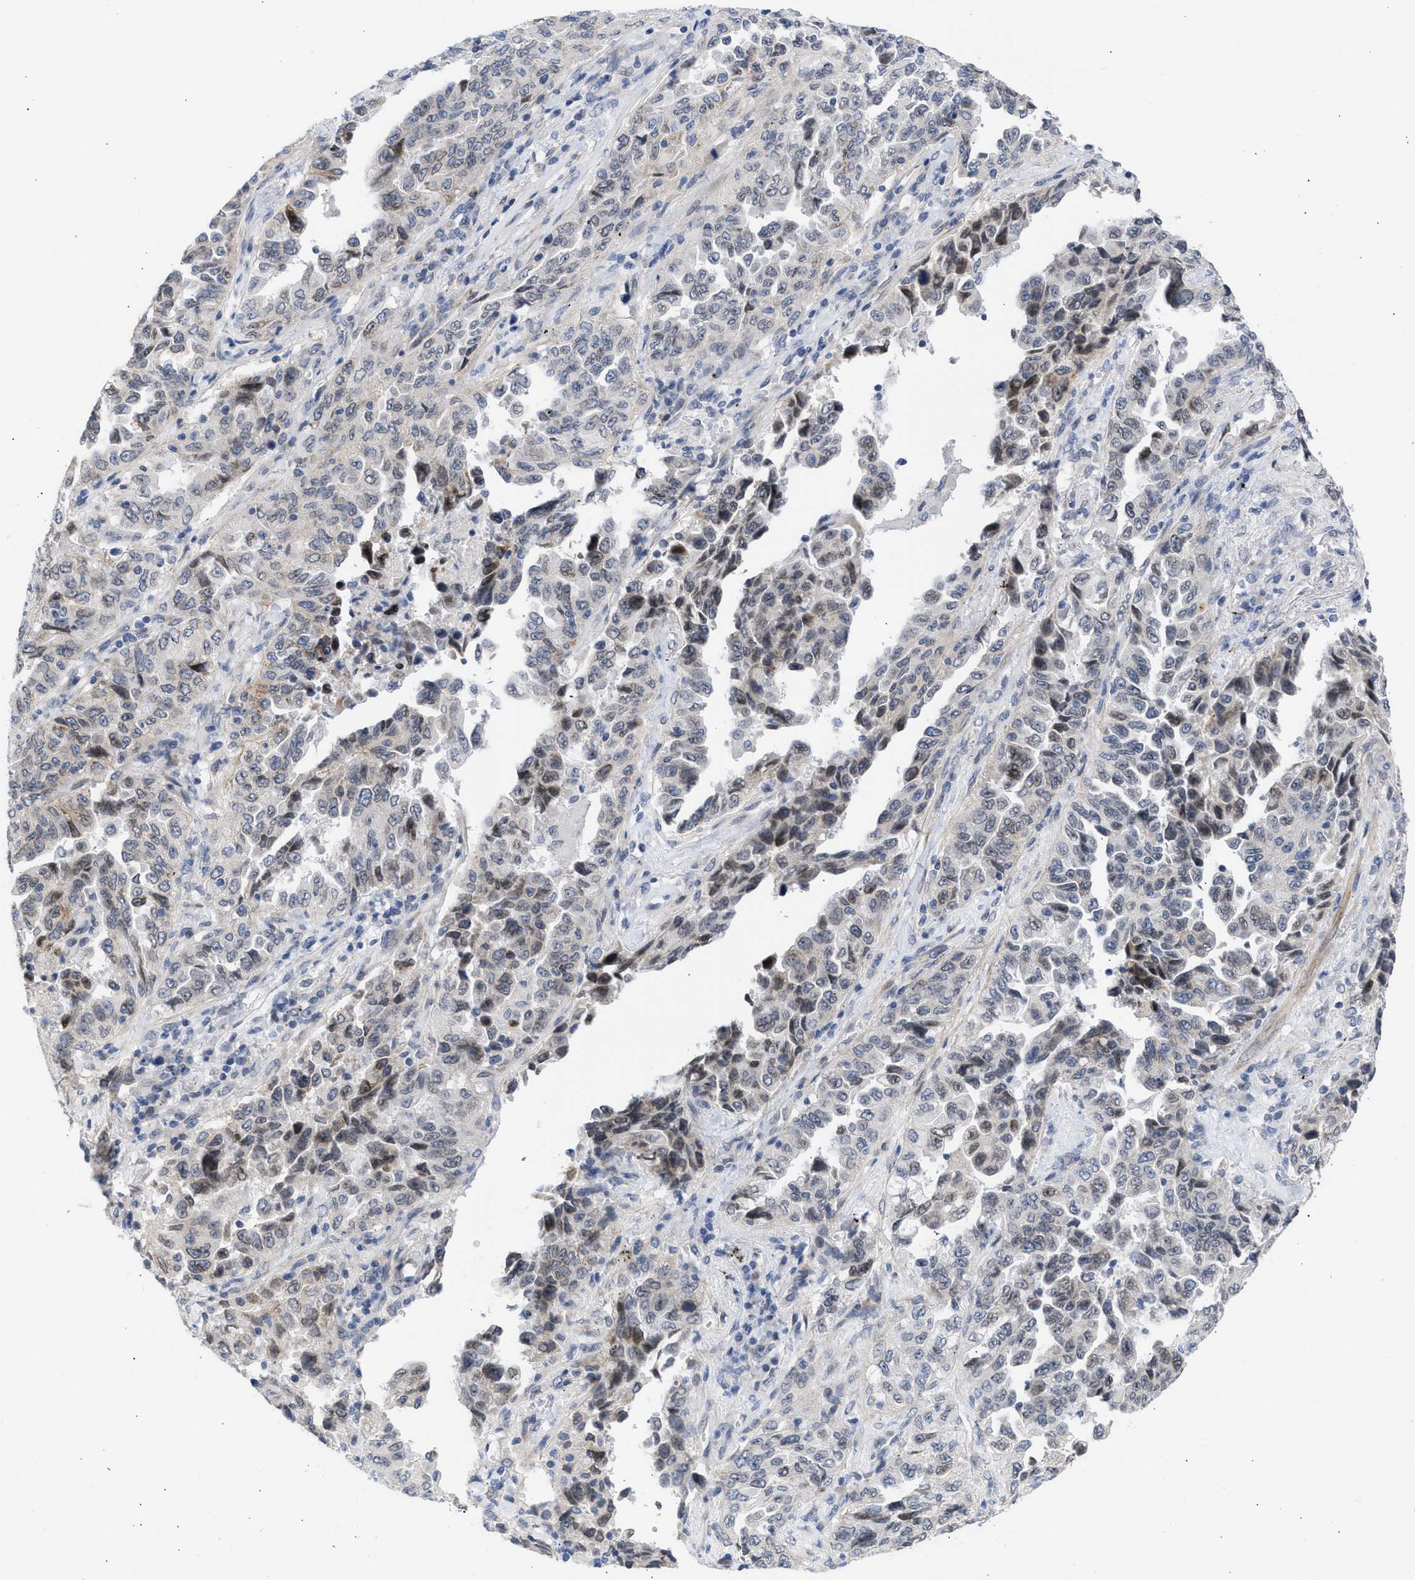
{"staining": {"intensity": "weak", "quantity": "<25%", "location": "cytoplasmic/membranous,nuclear"}, "tissue": "lung cancer", "cell_type": "Tumor cells", "image_type": "cancer", "snomed": [{"axis": "morphology", "description": "Adenocarcinoma, NOS"}, {"axis": "topography", "description": "Lung"}], "caption": "This is a micrograph of IHC staining of lung adenocarcinoma, which shows no staining in tumor cells. (DAB immunohistochemistry, high magnification).", "gene": "NUP35", "patient": {"sex": "female", "age": 51}}